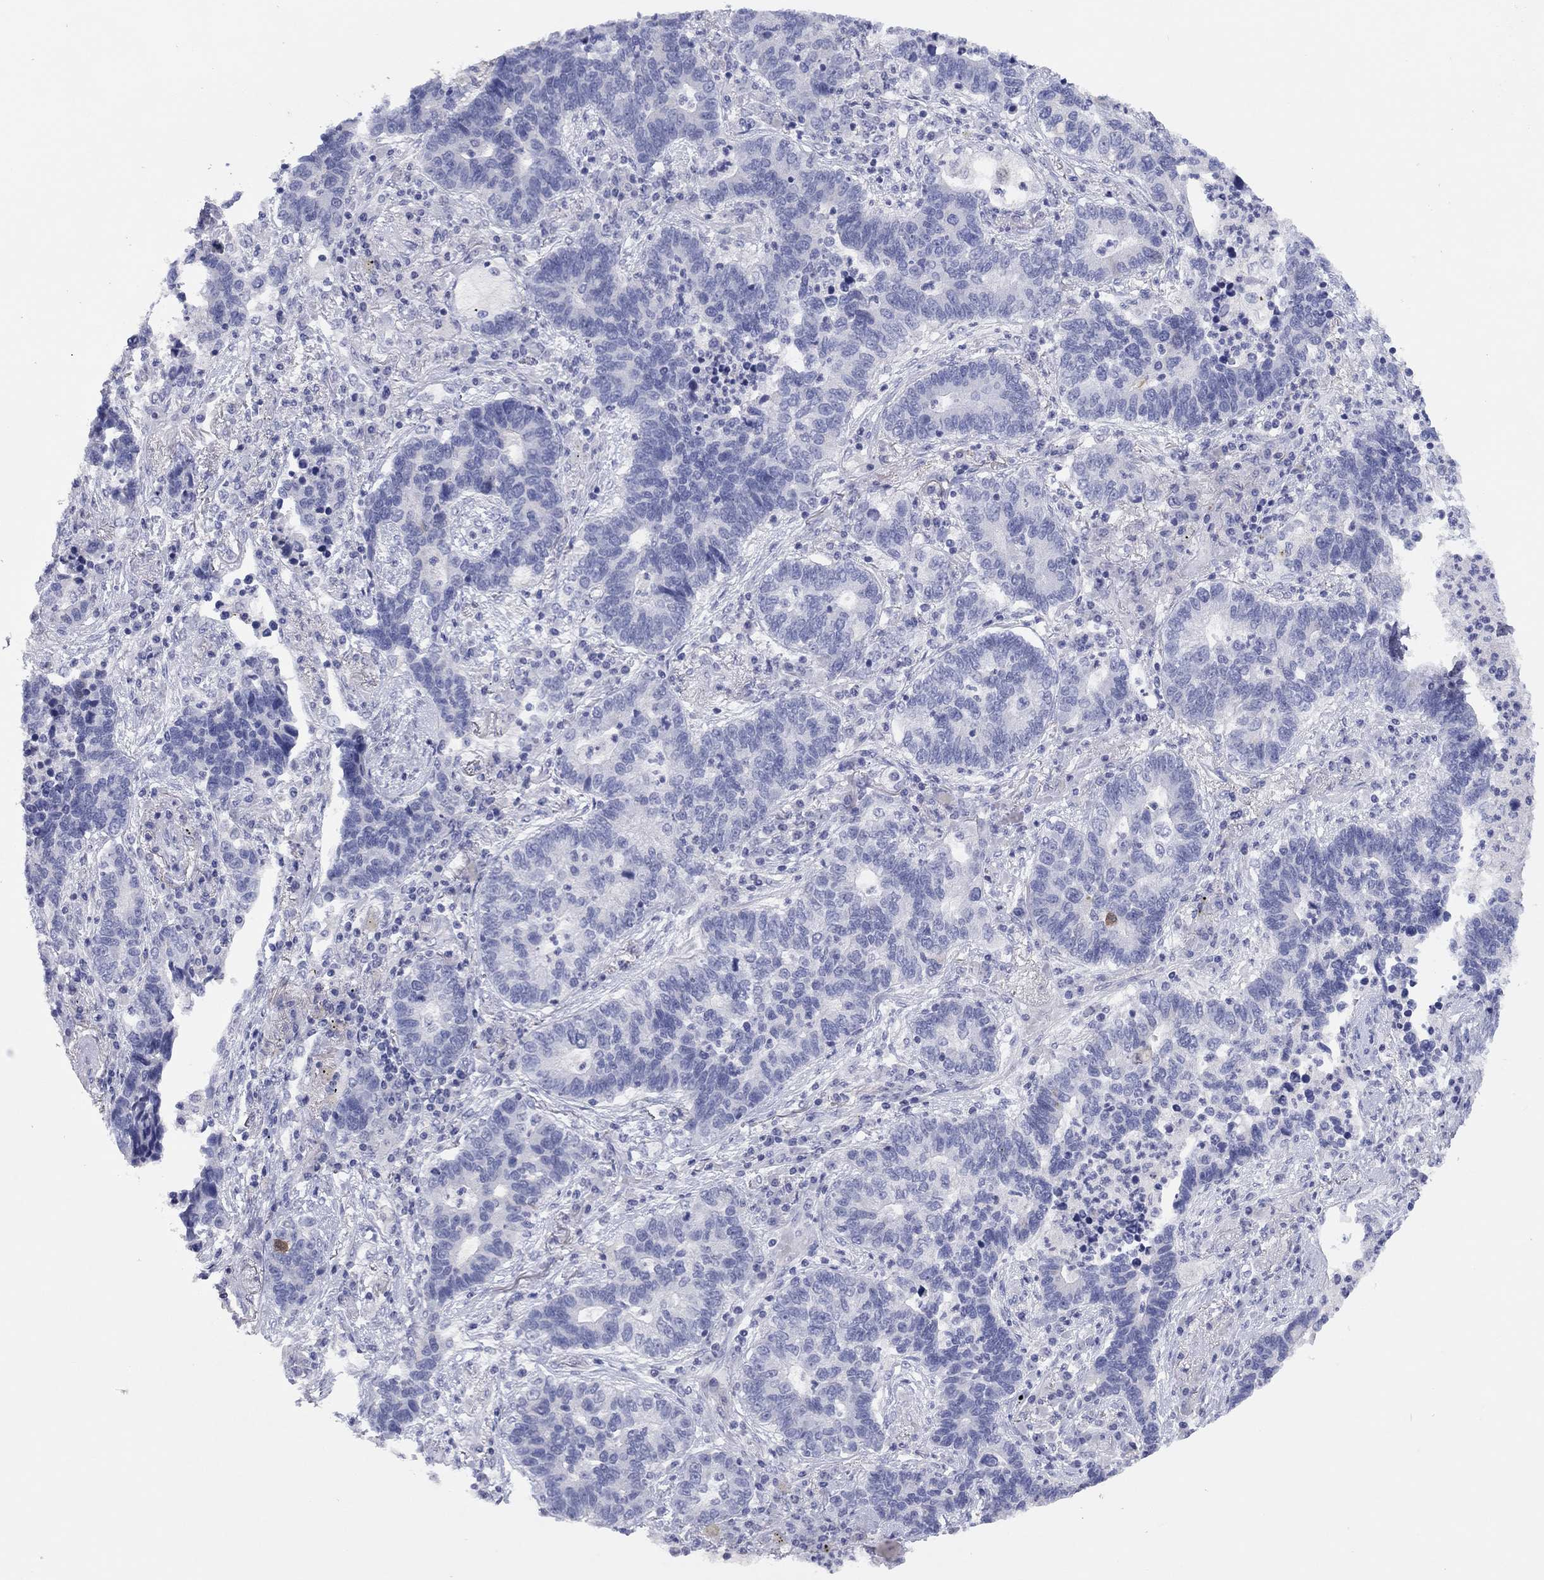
{"staining": {"intensity": "negative", "quantity": "none", "location": "none"}, "tissue": "lung cancer", "cell_type": "Tumor cells", "image_type": "cancer", "snomed": [{"axis": "morphology", "description": "Adenocarcinoma, NOS"}, {"axis": "topography", "description": "Lung"}], "caption": "Adenocarcinoma (lung) was stained to show a protein in brown. There is no significant expression in tumor cells.", "gene": "CPNE6", "patient": {"sex": "female", "age": 57}}